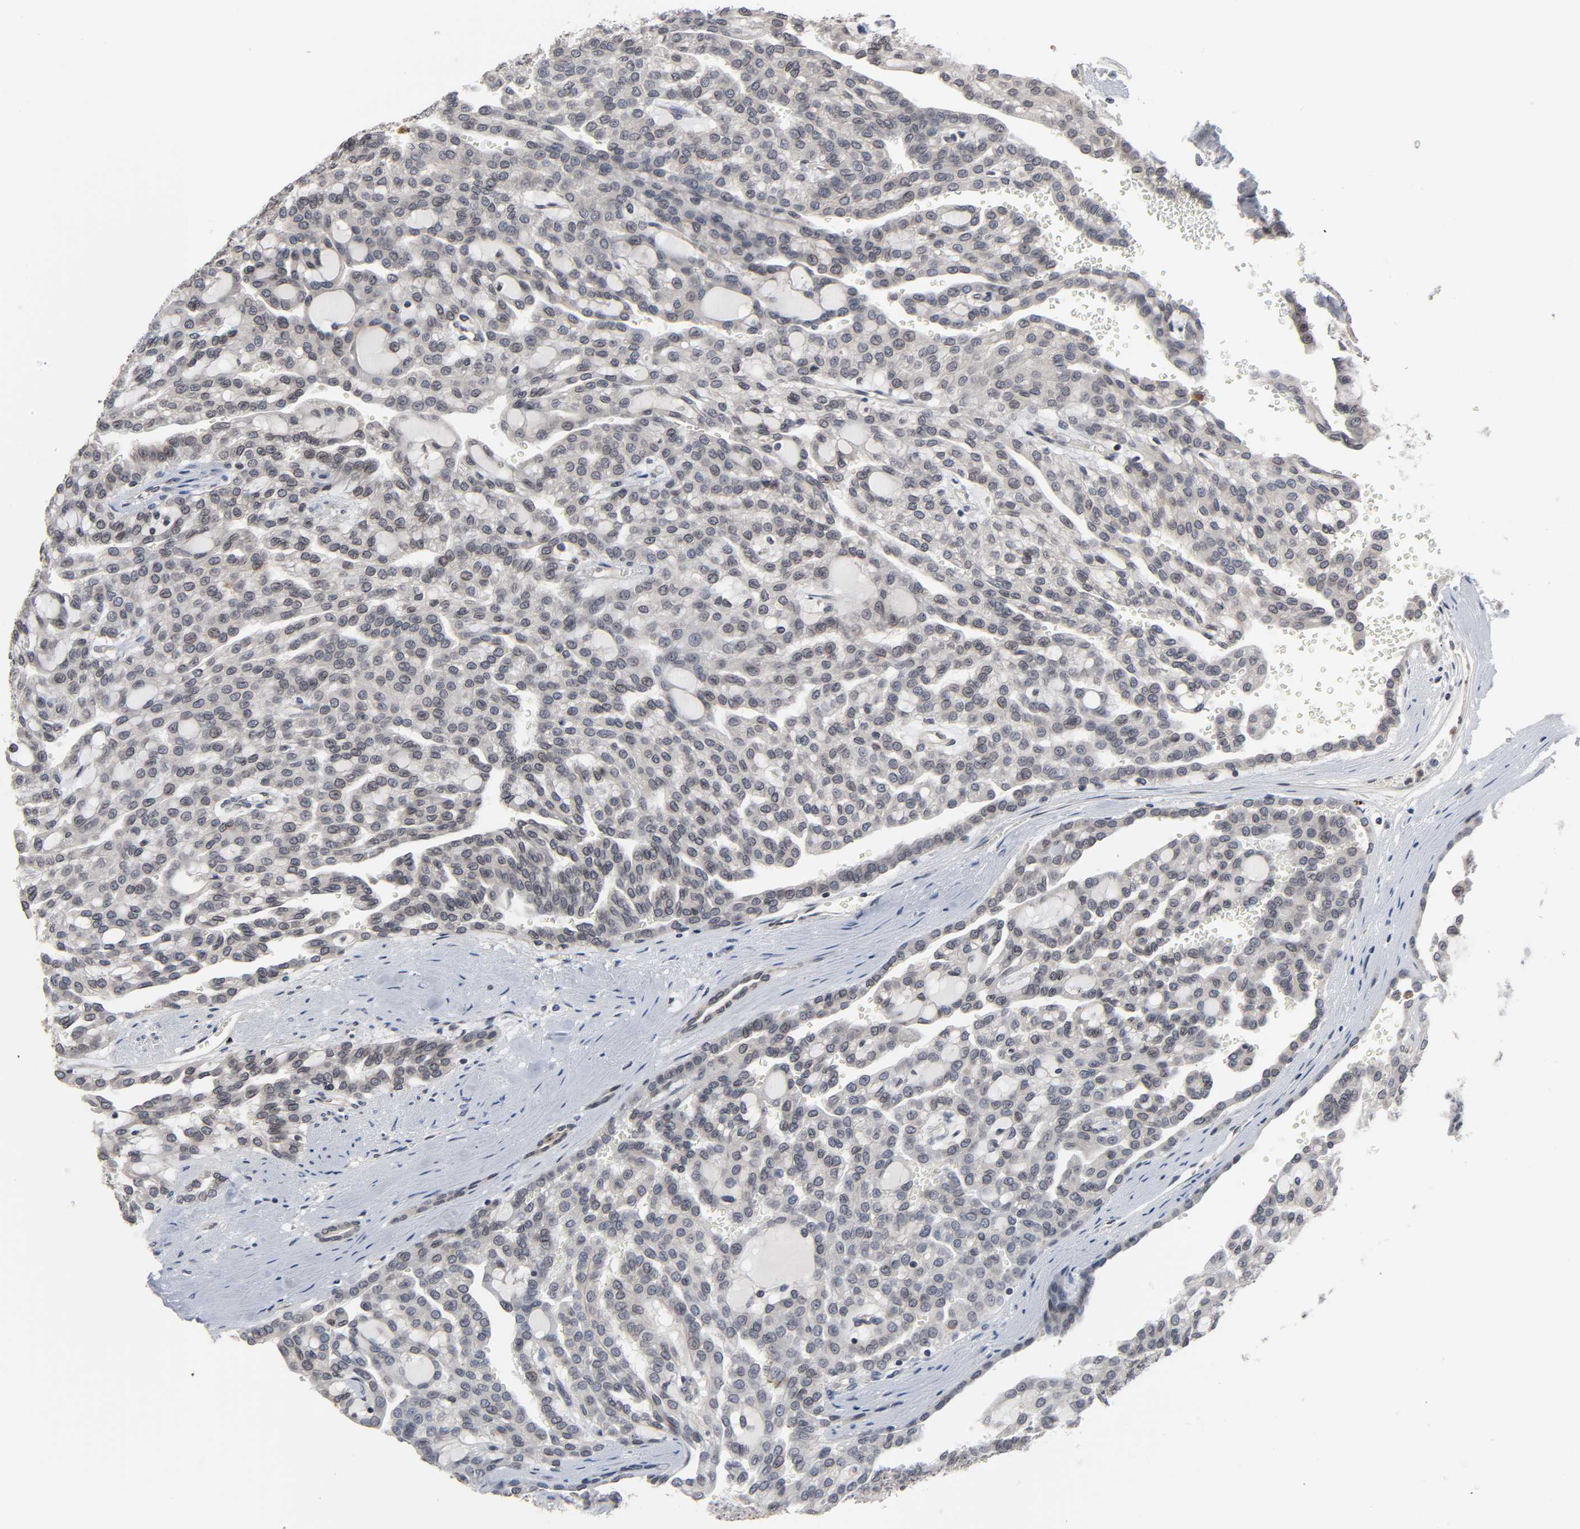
{"staining": {"intensity": "weak", "quantity": "<25%", "location": "cytoplasmic/membranous,nuclear"}, "tissue": "renal cancer", "cell_type": "Tumor cells", "image_type": "cancer", "snomed": [{"axis": "morphology", "description": "Adenocarcinoma, NOS"}, {"axis": "topography", "description": "Kidney"}], "caption": "This is an immunohistochemistry image of renal cancer (adenocarcinoma). There is no positivity in tumor cells.", "gene": "CCDC175", "patient": {"sex": "male", "age": 63}}